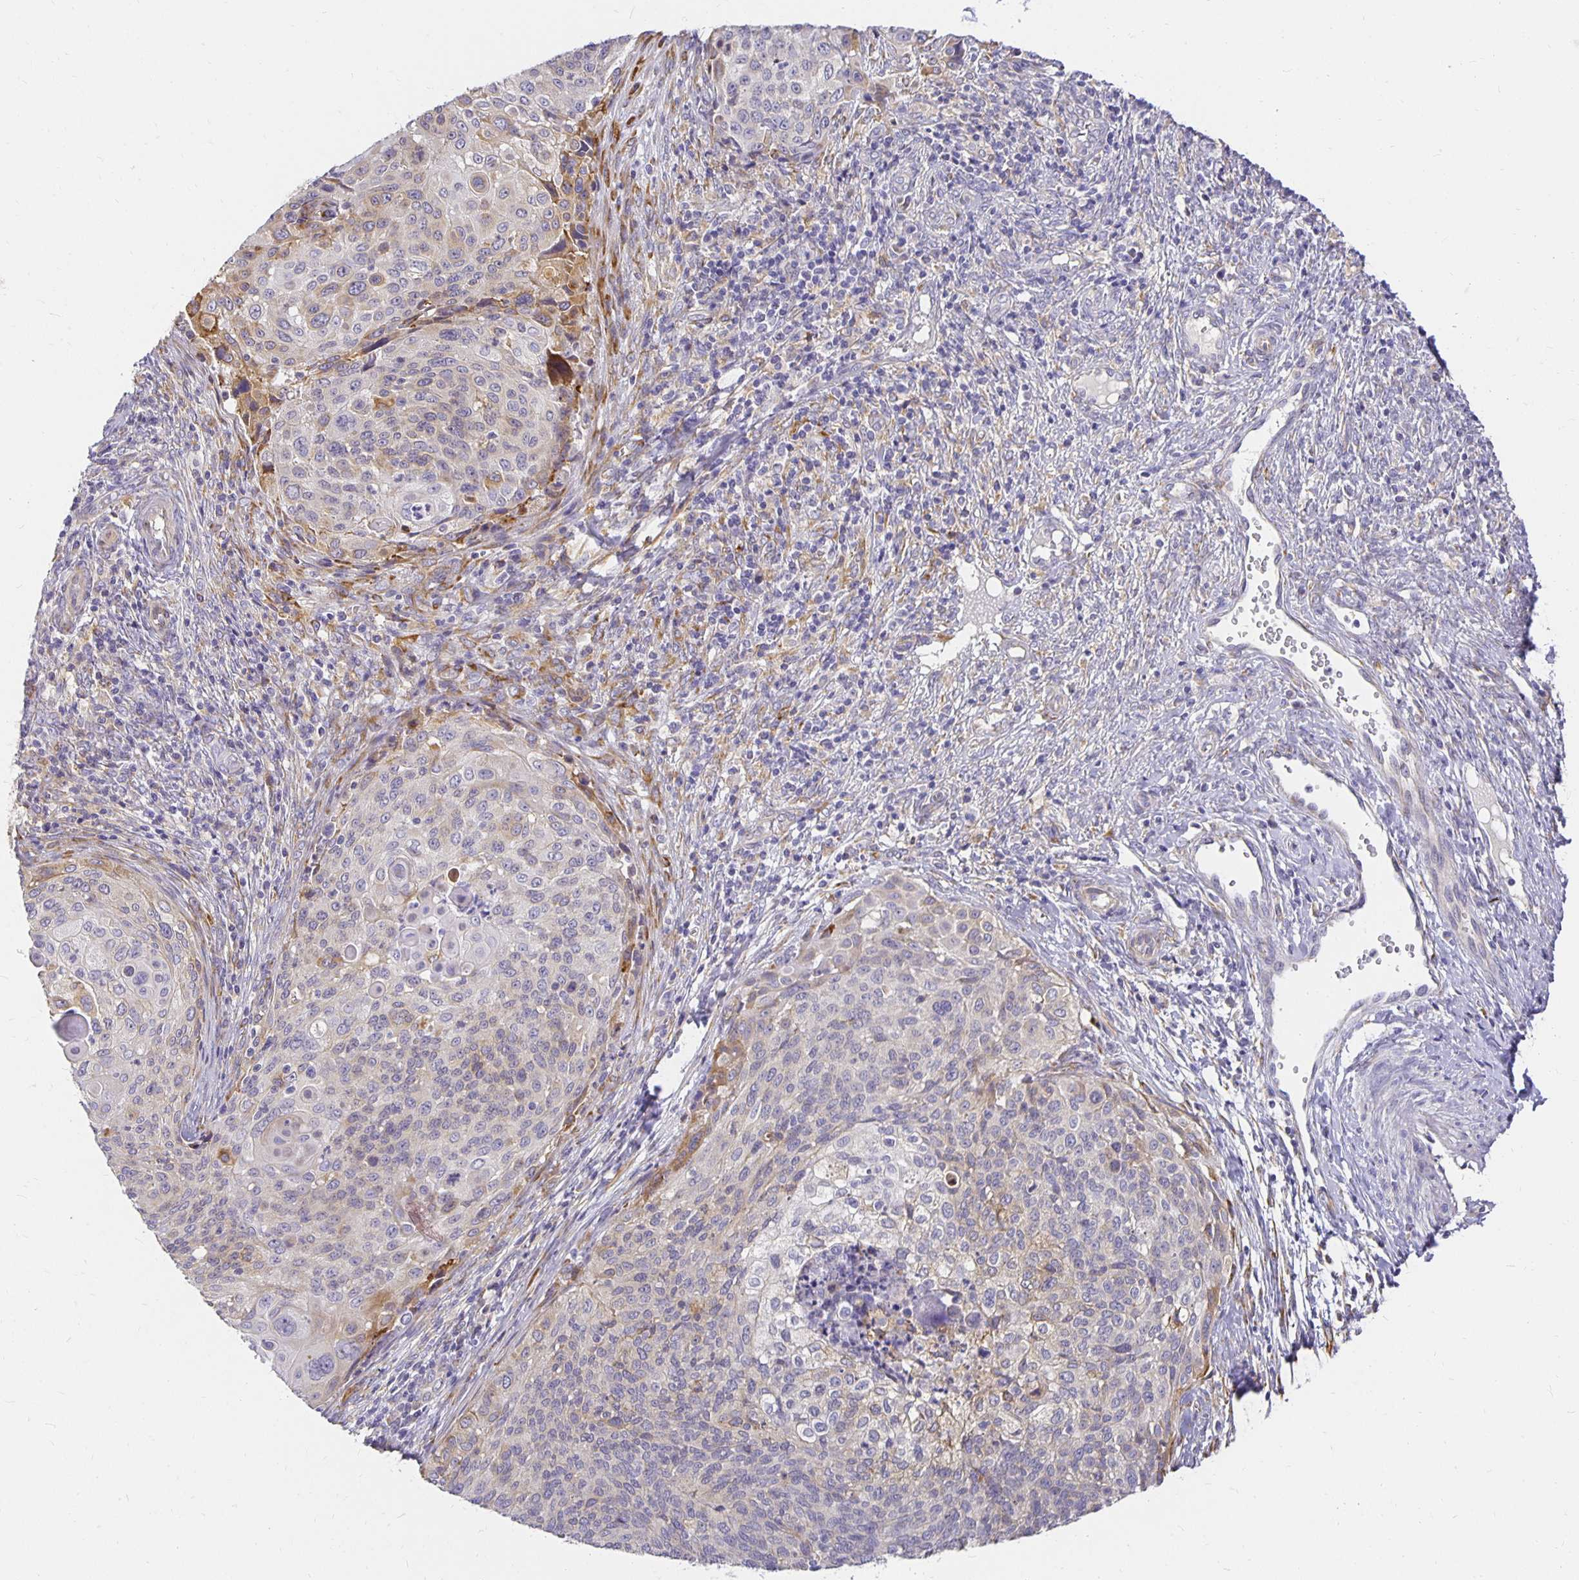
{"staining": {"intensity": "weak", "quantity": "<25%", "location": "cytoplasmic/membranous"}, "tissue": "cervical cancer", "cell_type": "Tumor cells", "image_type": "cancer", "snomed": [{"axis": "morphology", "description": "Squamous cell carcinoma, NOS"}, {"axis": "topography", "description": "Cervix"}], "caption": "Immunohistochemistry (IHC) micrograph of cervical cancer (squamous cell carcinoma) stained for a protein (brown), which demonstrates no staining in tumor cells. (Immunohistochemistry, brightfield microscopy, high magnification).", "gene": "PLOD1", "patient": {"sex": "female", "age": 49}}